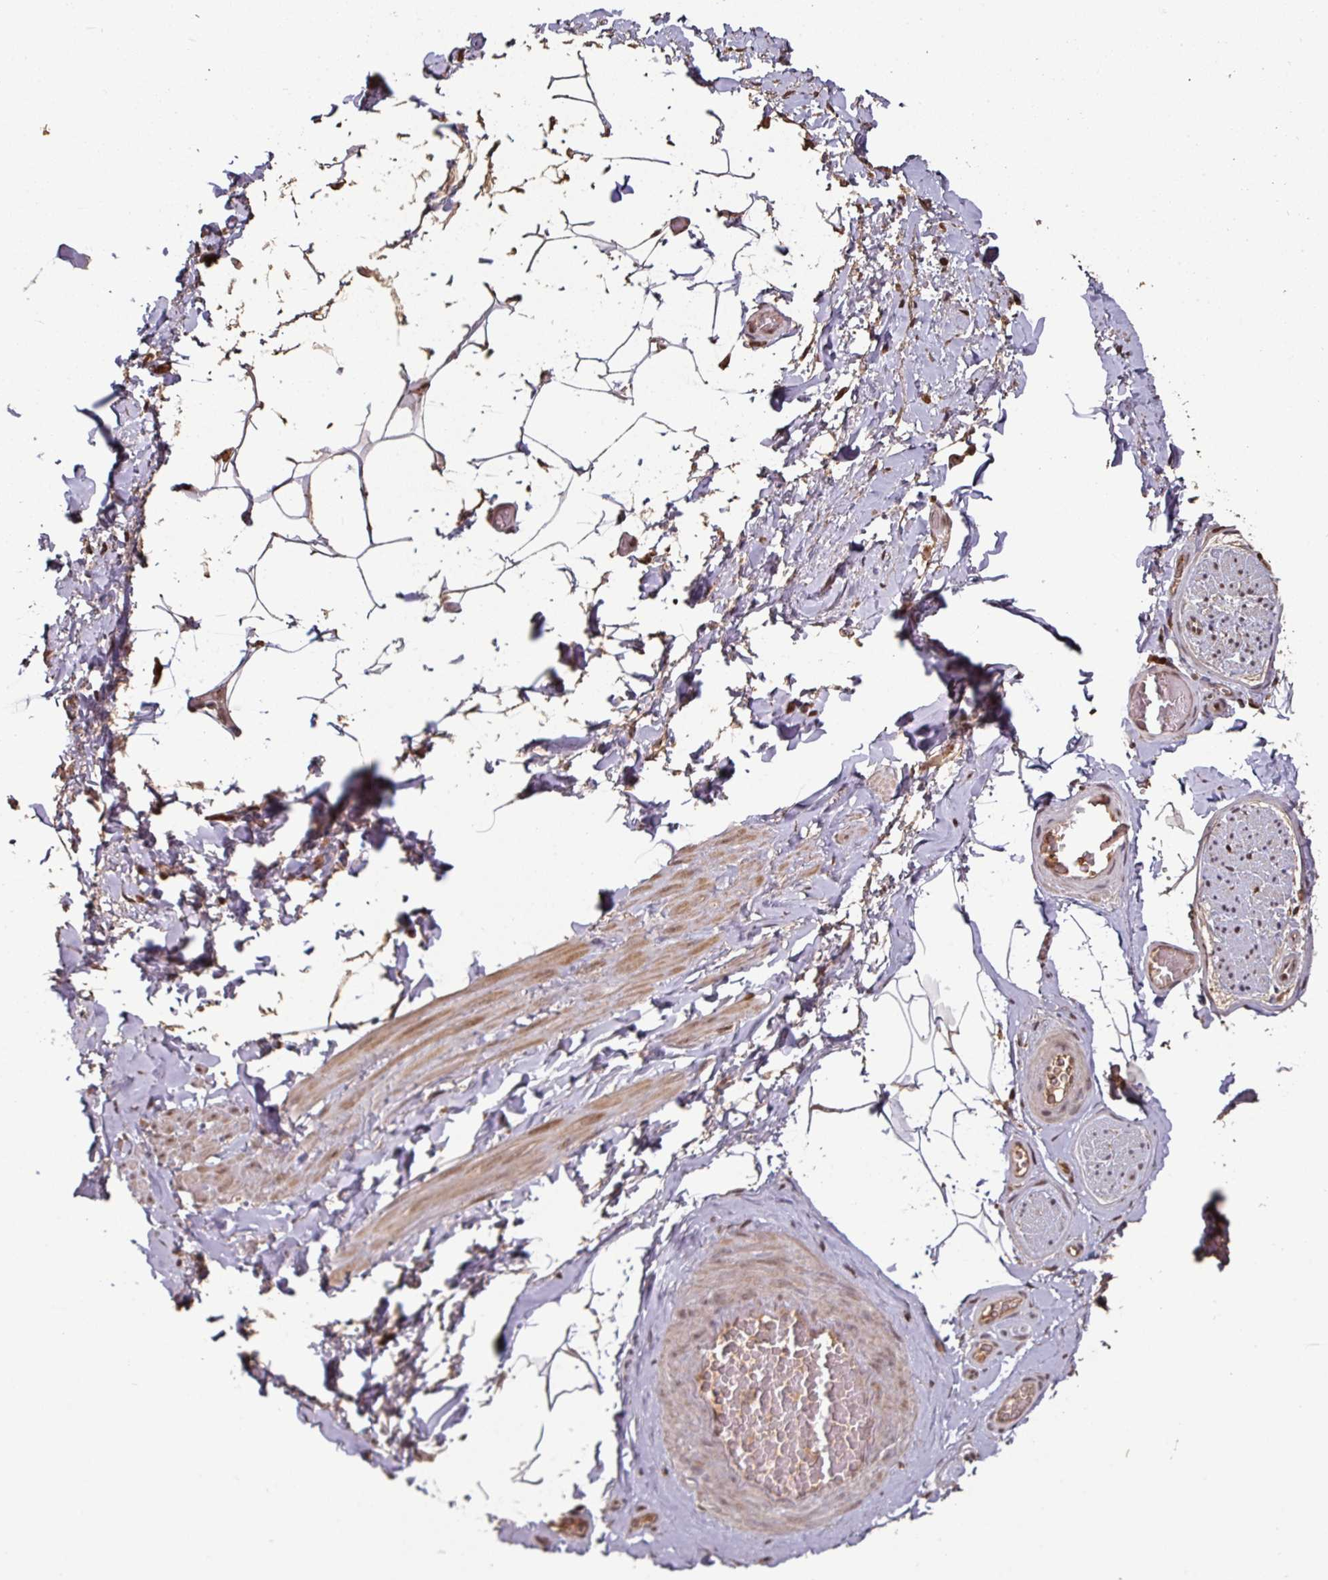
{"staining": {"intensity": "negative", "quantity": "none", "location": "none"}, "tissue": "adipose tissue", "cell_type": "Adipocytes", "image_type": "normal", "snomed": [{"axis": "morphology", "description": "Normal tissue, NOS"}, {"axis": "topography", "description": "Vascular tissue"}, {"axis": "topography", "description": "Peripheral nerve tissue"}], "caption": "Immunohistochemistry (IHC) histopathology image of normal adipose tissue: adipose tissue stained with DAB (3,3'-diaminobenzidine) demonstrates no significant protein positivity in adipocytes.", "gene": "POLD1", "patient": {"sex": "male", "age": 41}}